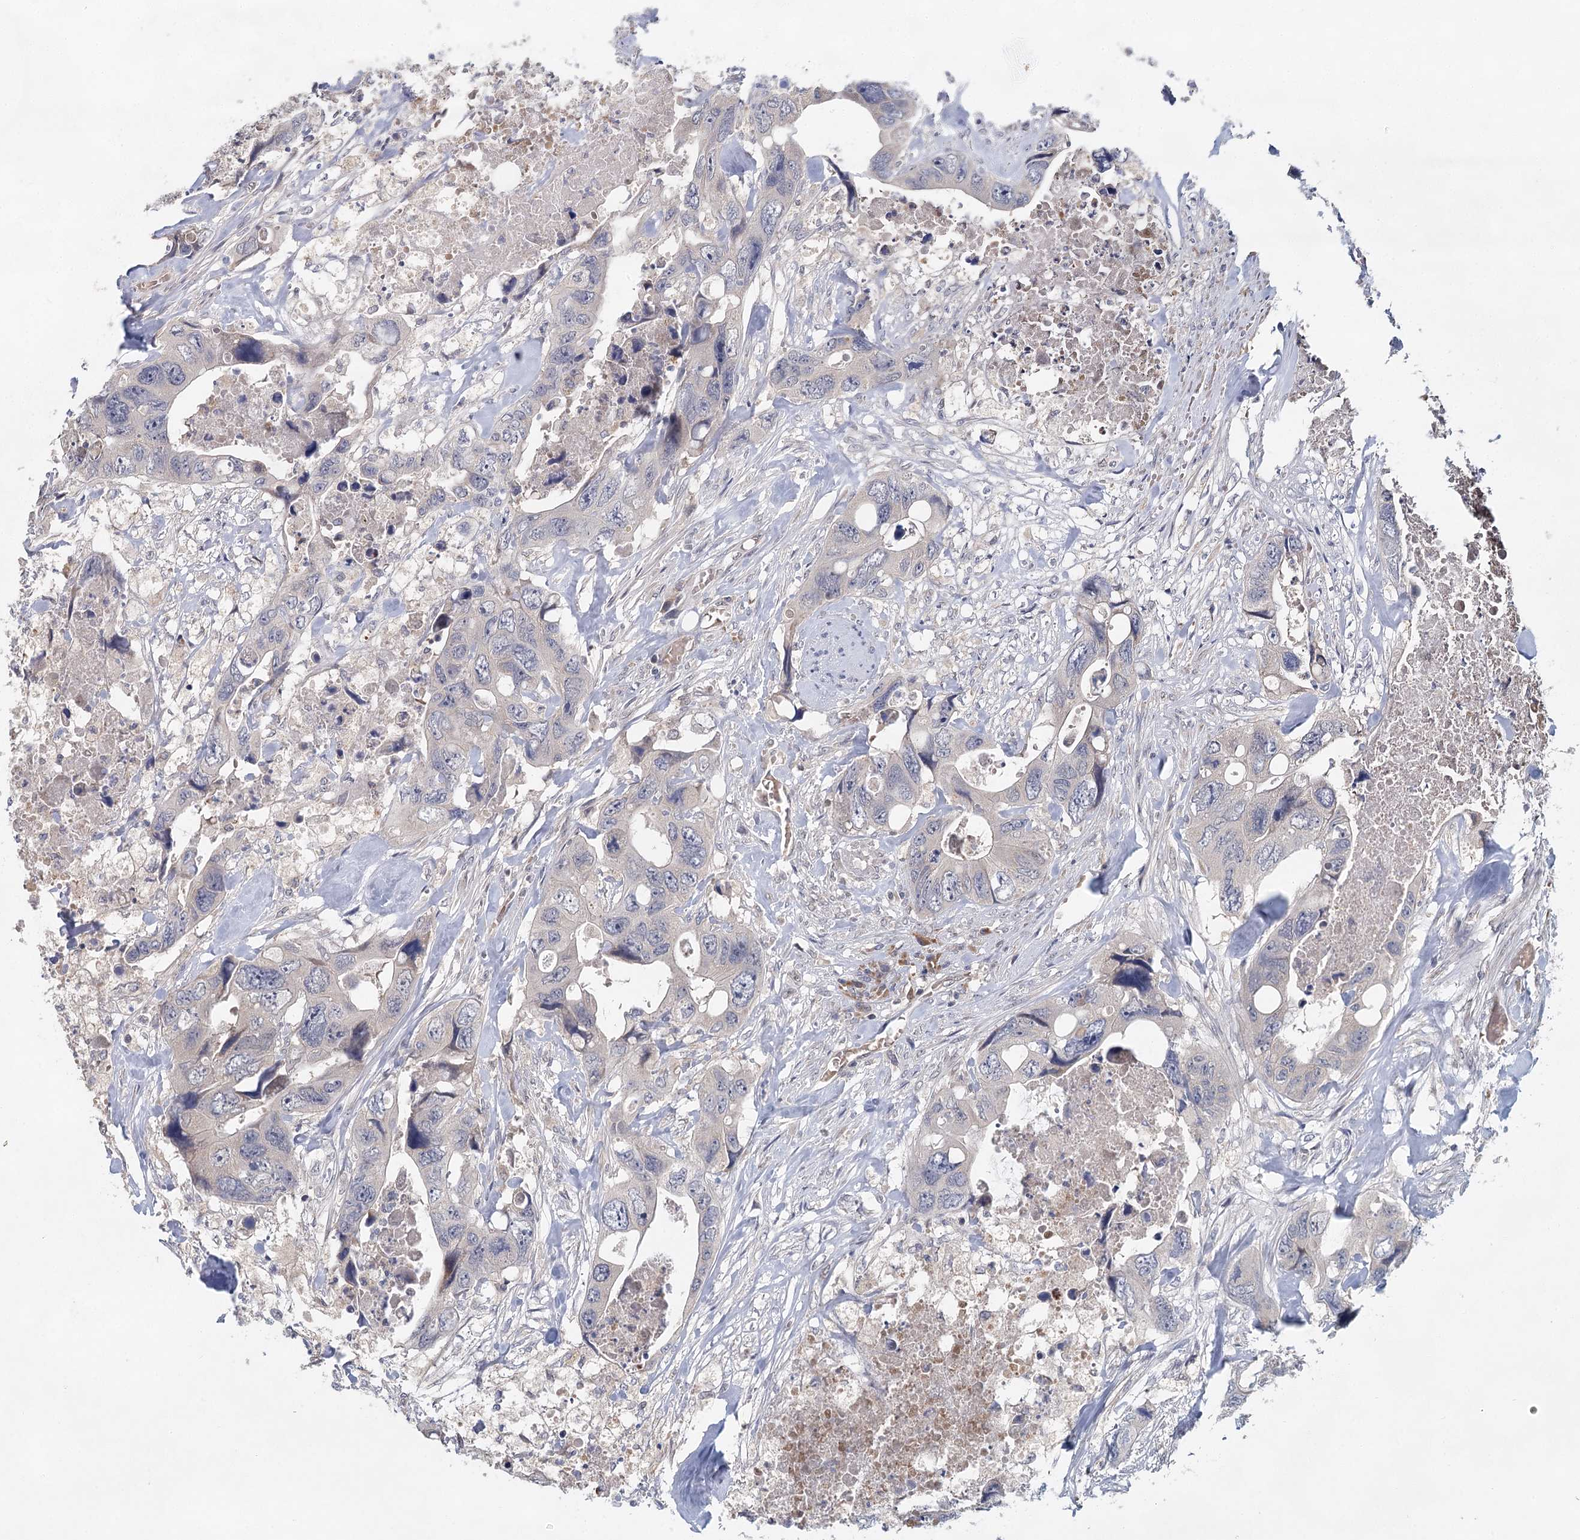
{"staining": {"intensity": "negative", "quantity": "none", "location": "none"}, "tissue": "colorectal cancer", "cell_type": "Tumor cells", "image_type": "cancer", "snomed": [{"axis": "morphology", "description": "Adenocarcinoma, NOS"}, {"axis": "topography", "description": "Rectum"}], "caption": "Colorectal adenocarcinoma was stained to show a protein in brown. There is no significant positivity in tumor cells.", "gene": "BLTP1", "patient": {"sex": "male", "age": 57}}